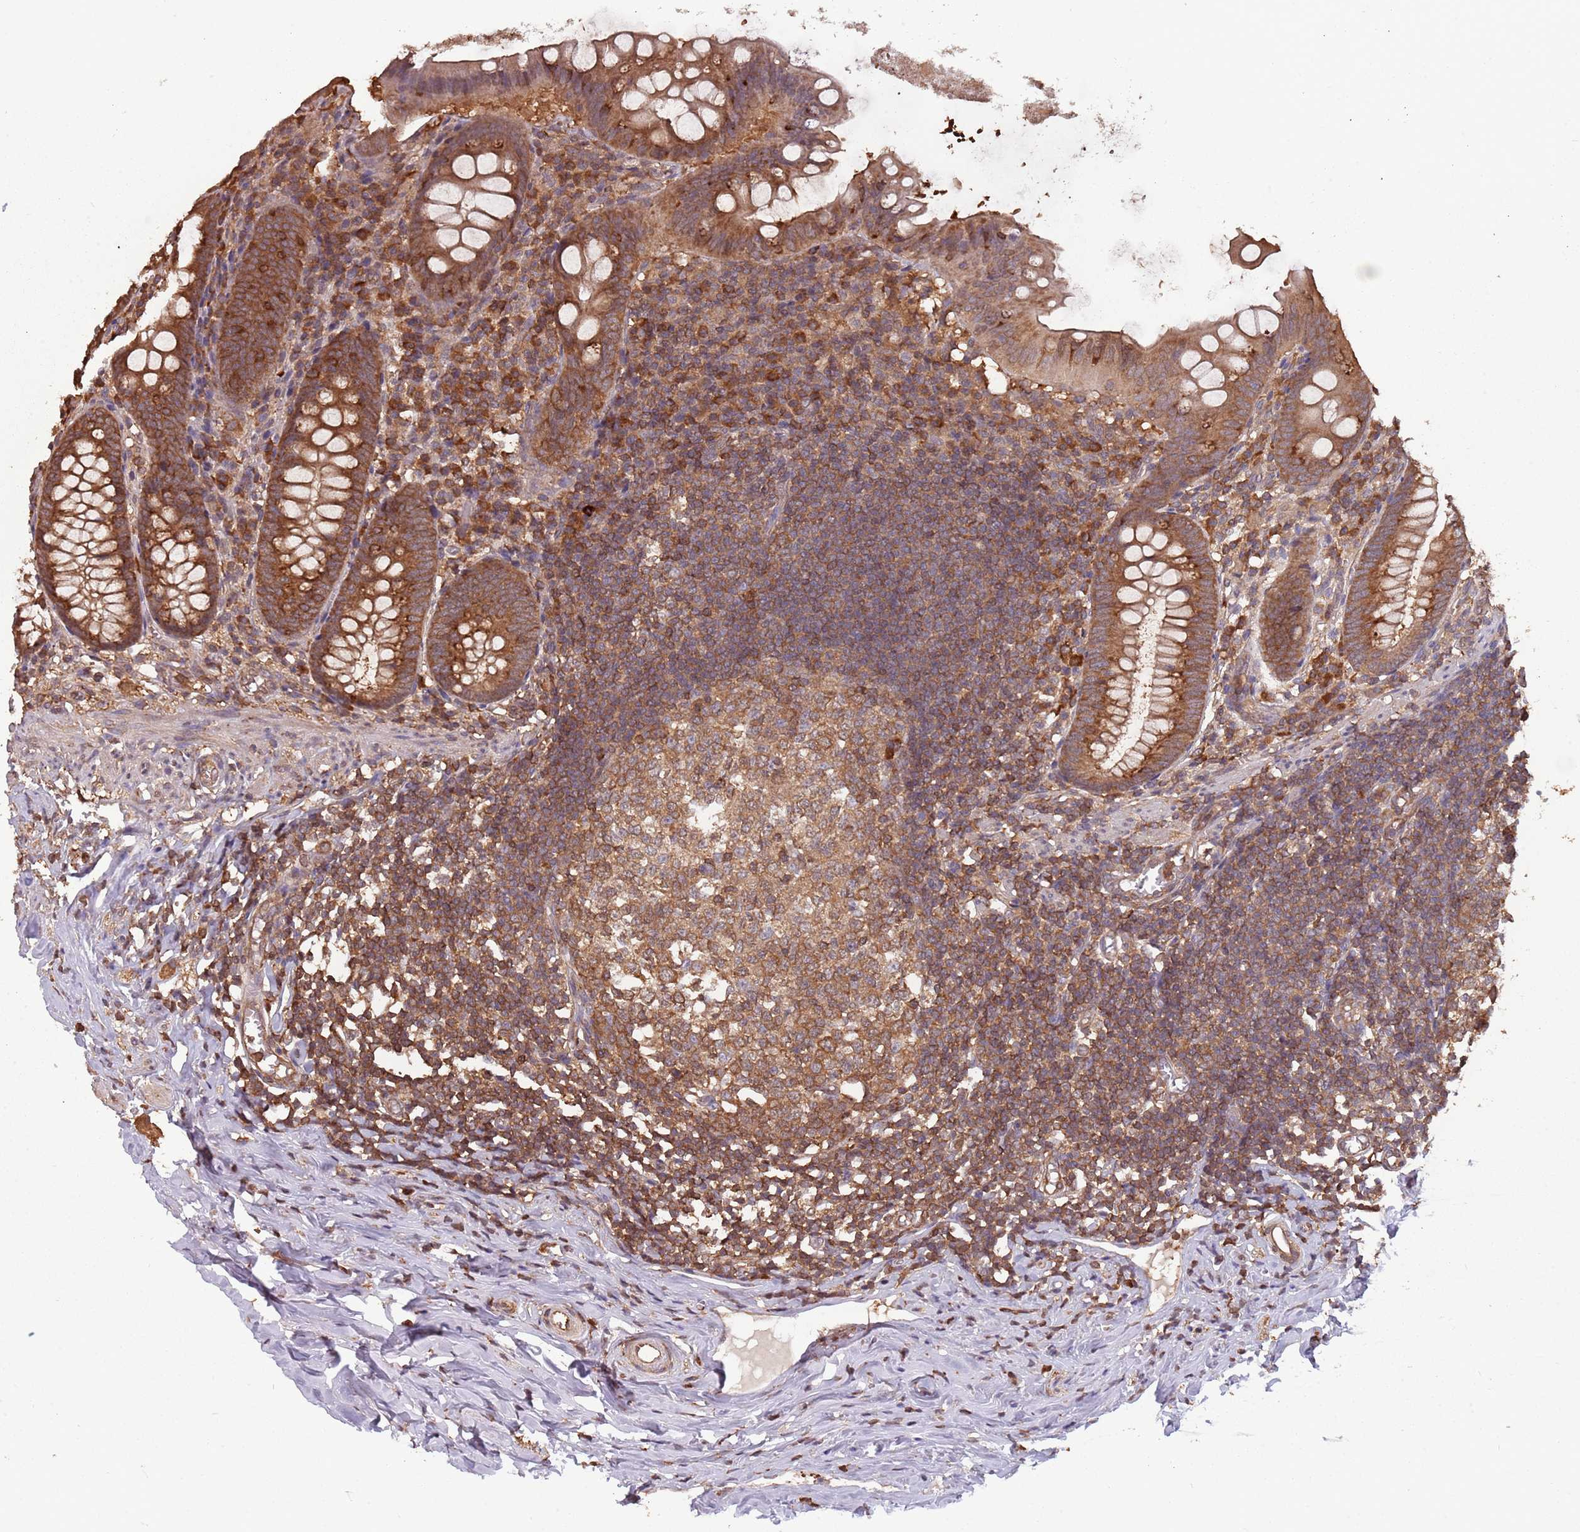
{"staining": {"intensity": "strong", "quantity": ">75%", "location": "cytoplasmic/membranous"}, "tissue": "appendix", "cell_type": "Glandular cells", "image_type": "normal", "snomed": [{"axis": "morphology", "description": "Normal tissue, NOS"}, {"axis": "topography", "description": "Appendix"}], "caption": "Protein expression analysis of unremarkable human appendix reveals strong cytoplasmic/membranous expression in about >75% of glandular cells.", "gene": "COG4", "patient": {"sex": "female", "age": 51}}